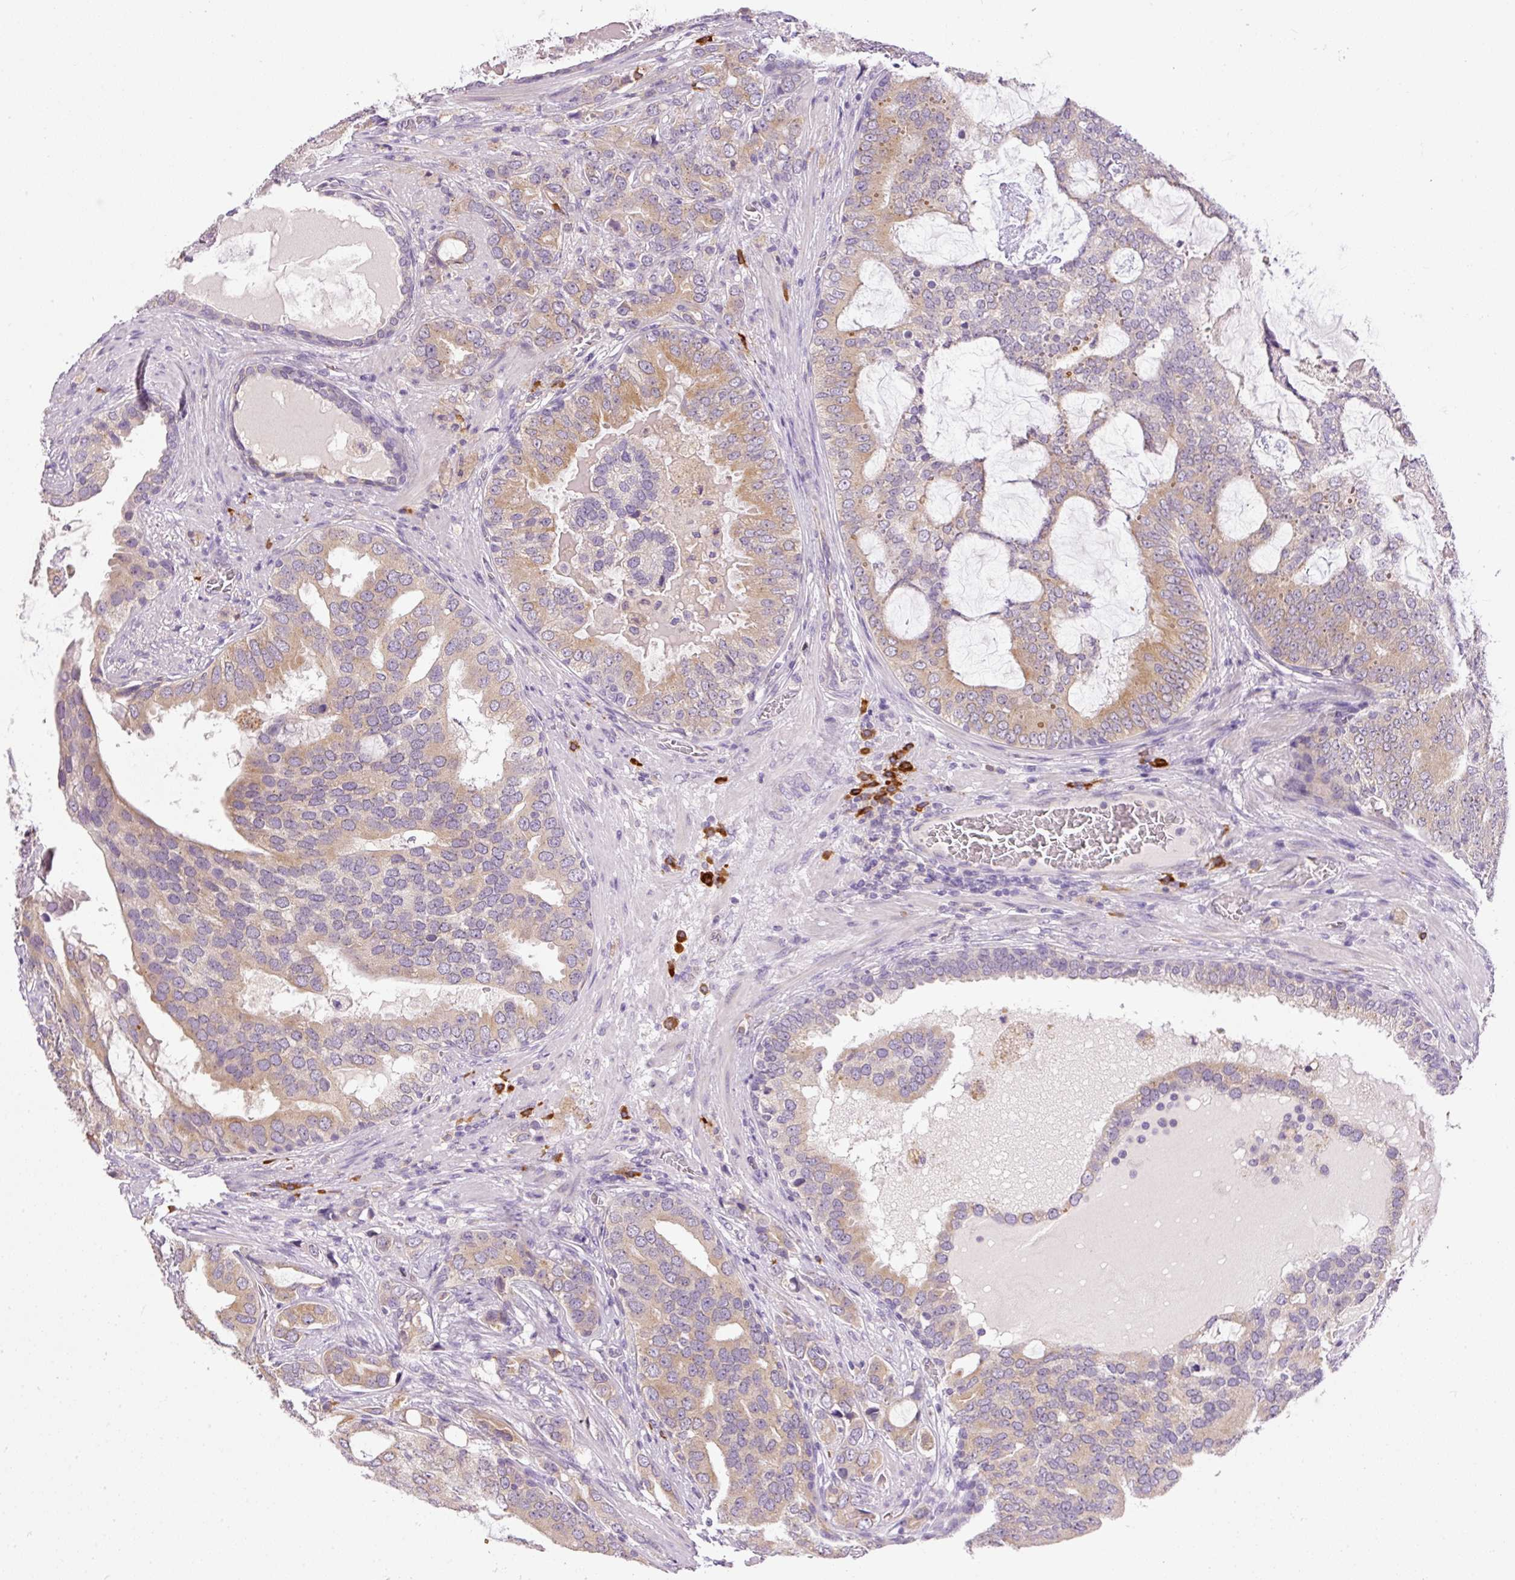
{"staining": {"intensity": "moderate", "quantity": "25%-75%", "location": "cytoplasmic/membranous"}, "tissue": "prostate cancer", "cell_type": "Tumor cells", "image_type": "cancer", "snomed": [{"axis": "morphology", "description": "Adenocarcinoma, High grade"}, {"axis": "topography", "description": "Prostate"}], "caption": "A medium amount of moderate cytoplasmic/membranous positivity is appreciated in approximately 25%-75% of tumor cells in adenocarcinoma (high-grade) (prostate) tissue. (brown staining indicates protein expression, while blue staining denotes nuclei).", "gene": "PNPLA5", "patient": {"sex": "male", "age": 55}}